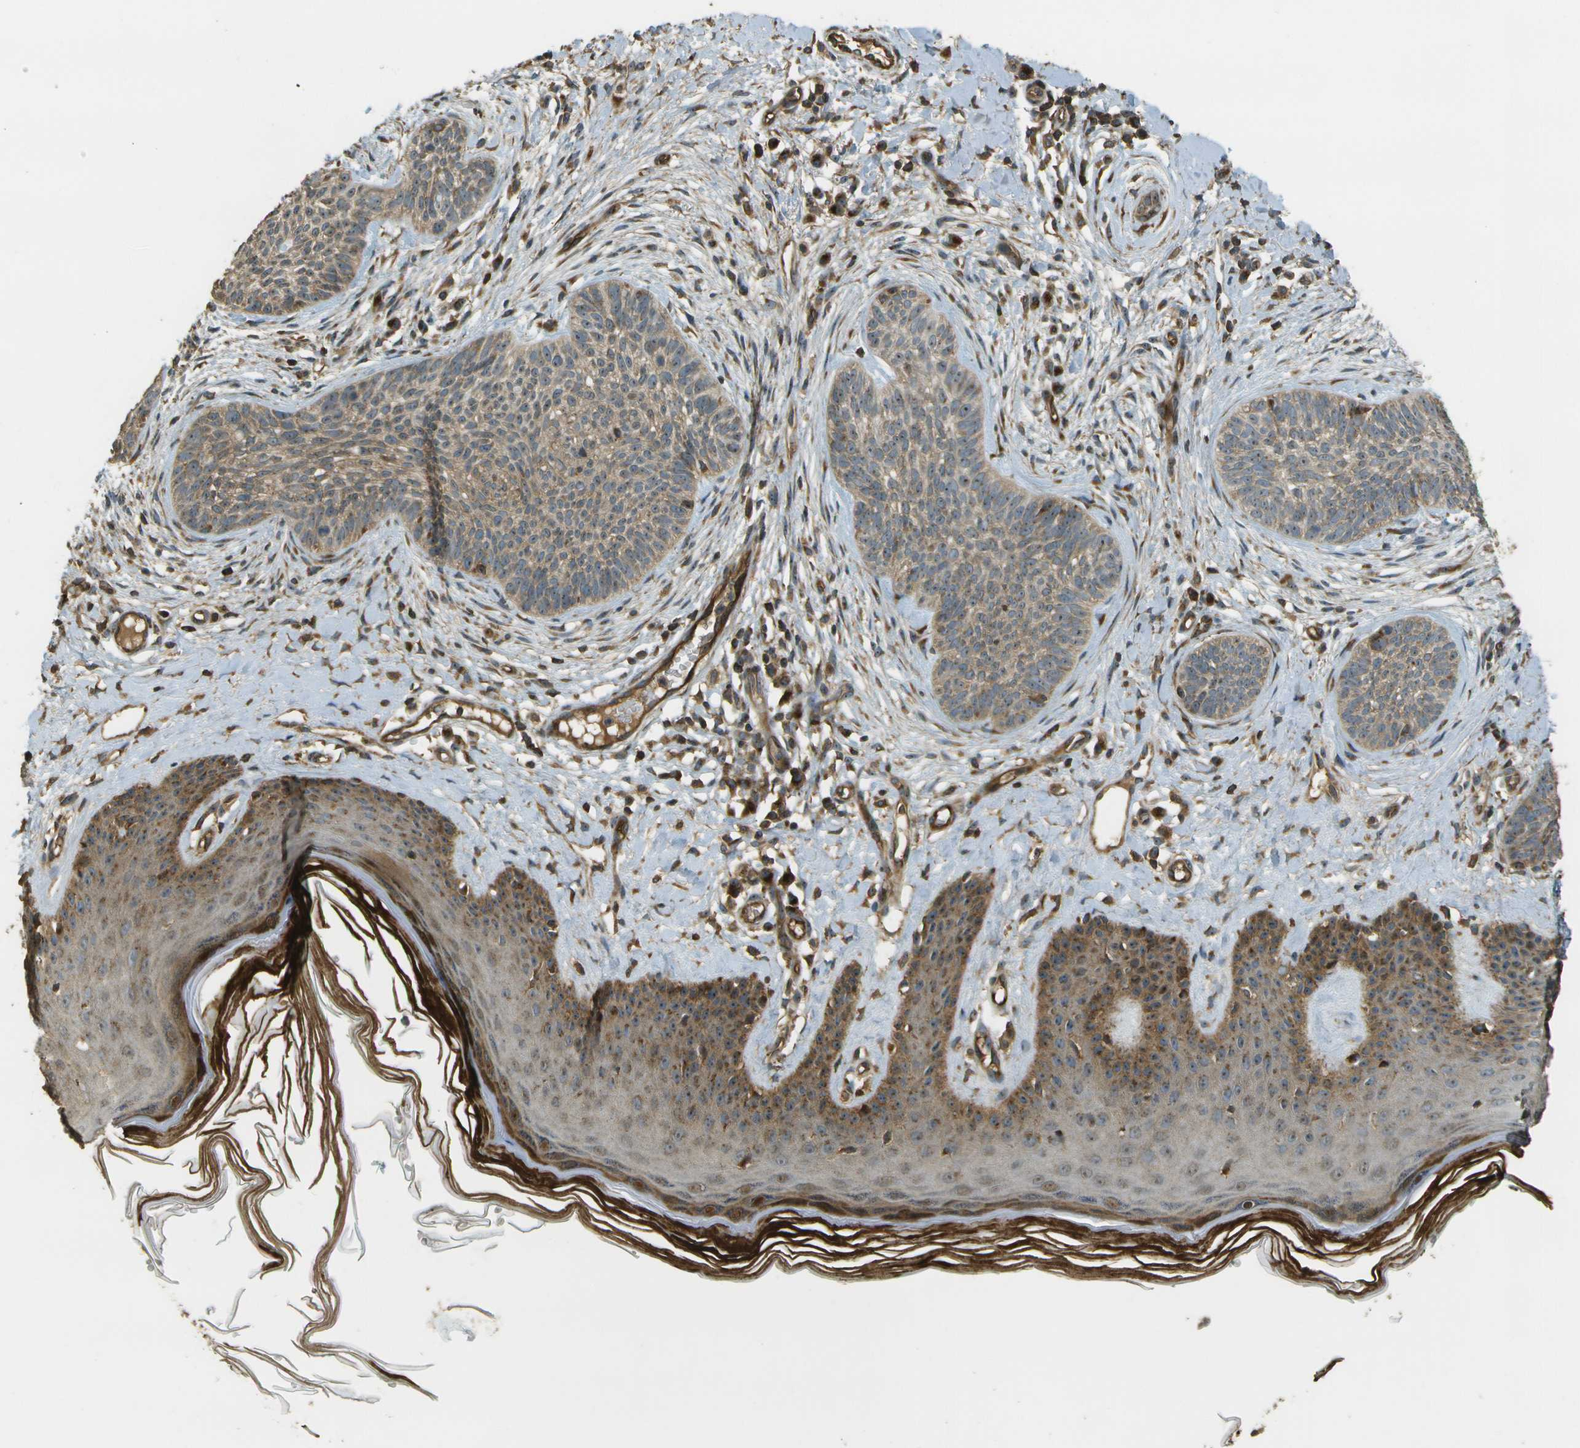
{"staining": {"intensity": "moderate", "quantity": ">75%", "location": "cytoplasmic/membranous,nuclear"}, "tissue": "skin cancer", "cell_type": "Tumor cells", "image_type": "cancer", "snomed": [{"axis": "morphology", "description": "Basal cell carcinoma"}, {"axis": "topography", "description": "Skin"}], "caption": "Moderate cytoplasmic/membranous and nuclear positivity is appreciated in approximately >75% of tumor cells in basal cell carcinoma (skin).", "gene": "LRP12", "patient": {"sex": "female", "age": 59}}